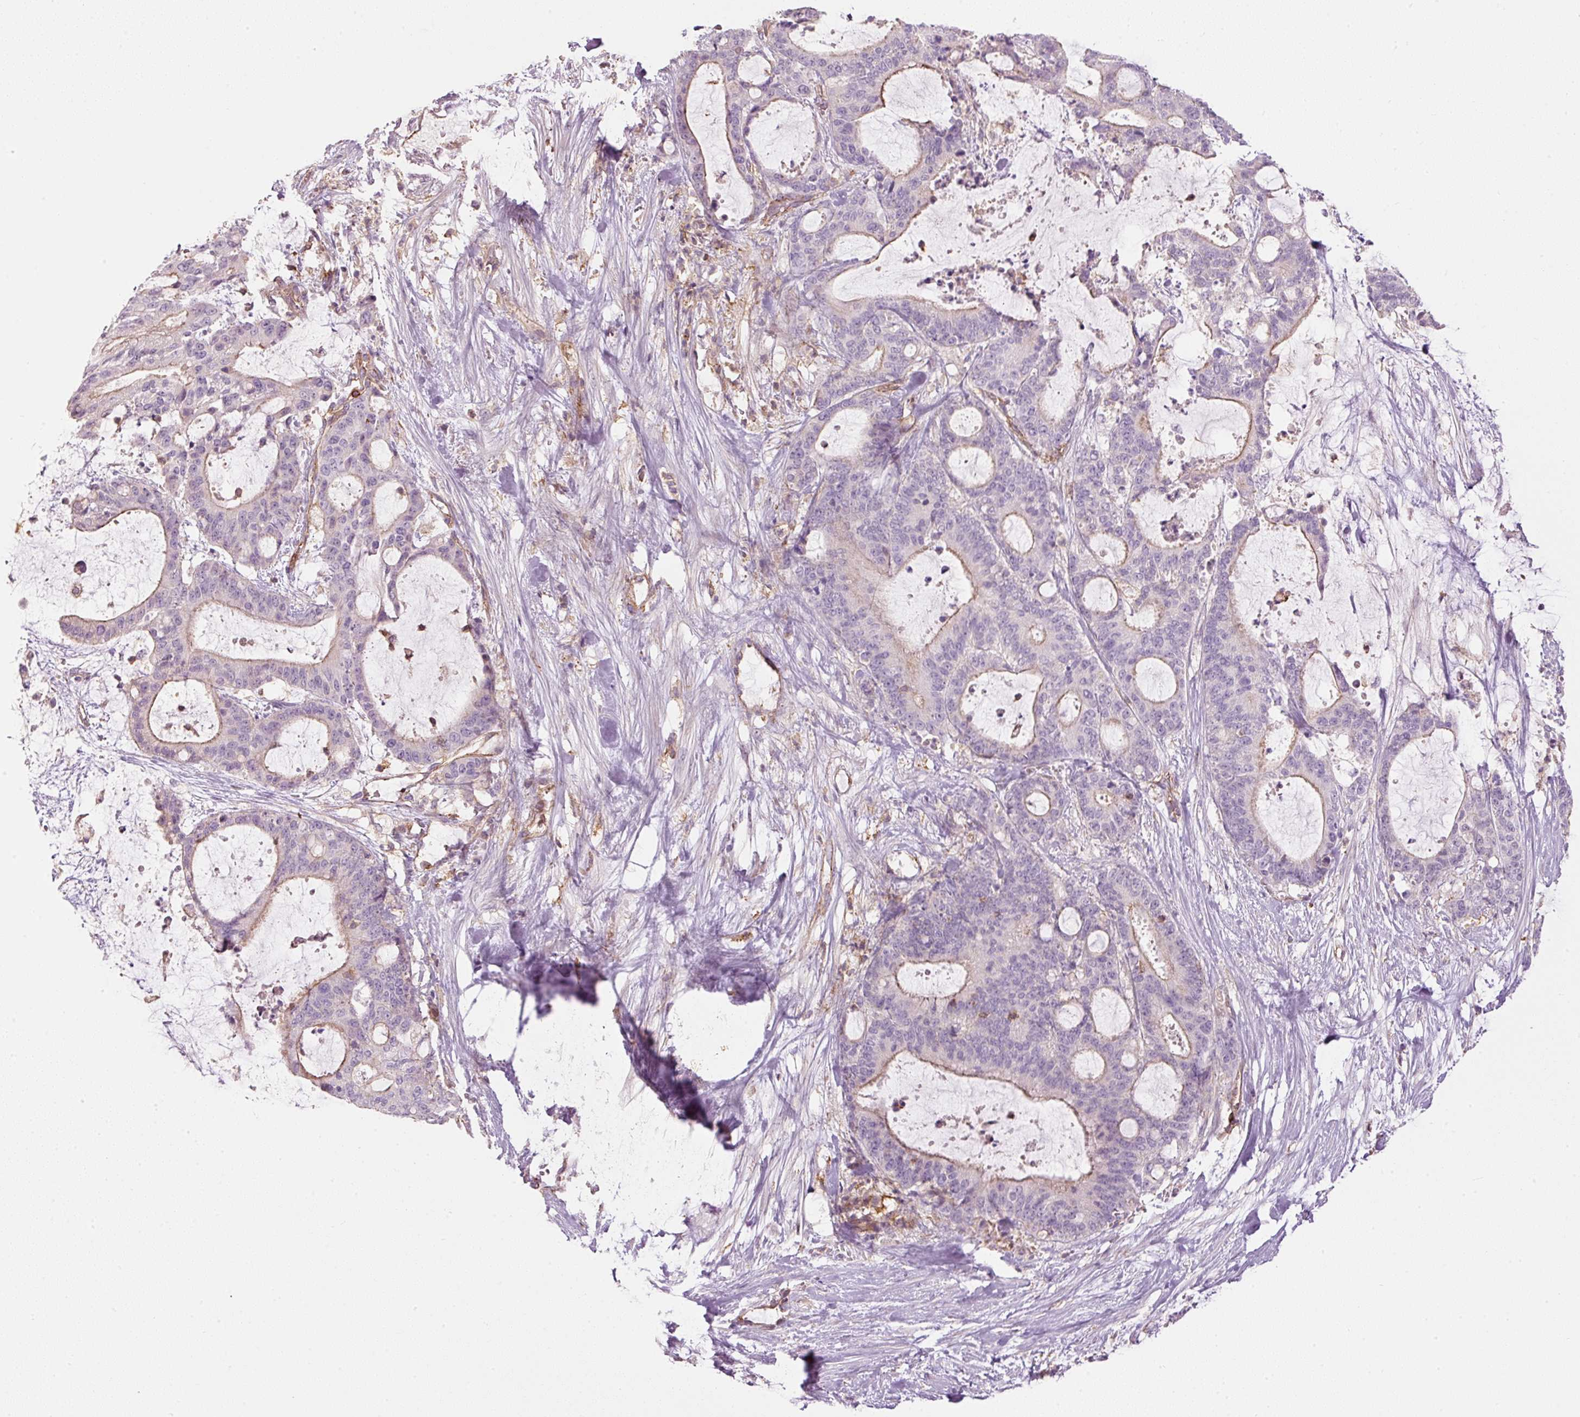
{"staining": {"intensity": "negative", "quantity": "none", "location": "none"}, "tissue": "liver cancer", "cell_type": "Tumor cells", "image_type": "cancer", "snomed": [{"axis": "morphology", "description": "Normal tissue, NOS"}, {"axis": "morphology", "description": "Cholangiocarcinoma"}, {"axis": "topography", "description": "Liver"}, {"axis": "topography", "description": "Peripheral nerve tissue"}], "caption": "Immunohistochemical staining of human liver cholangiocarcinoma displays no significant expression in tumor cells.", "gene": "SIPA1", "patient": {"sex": "female", "age": 73}}